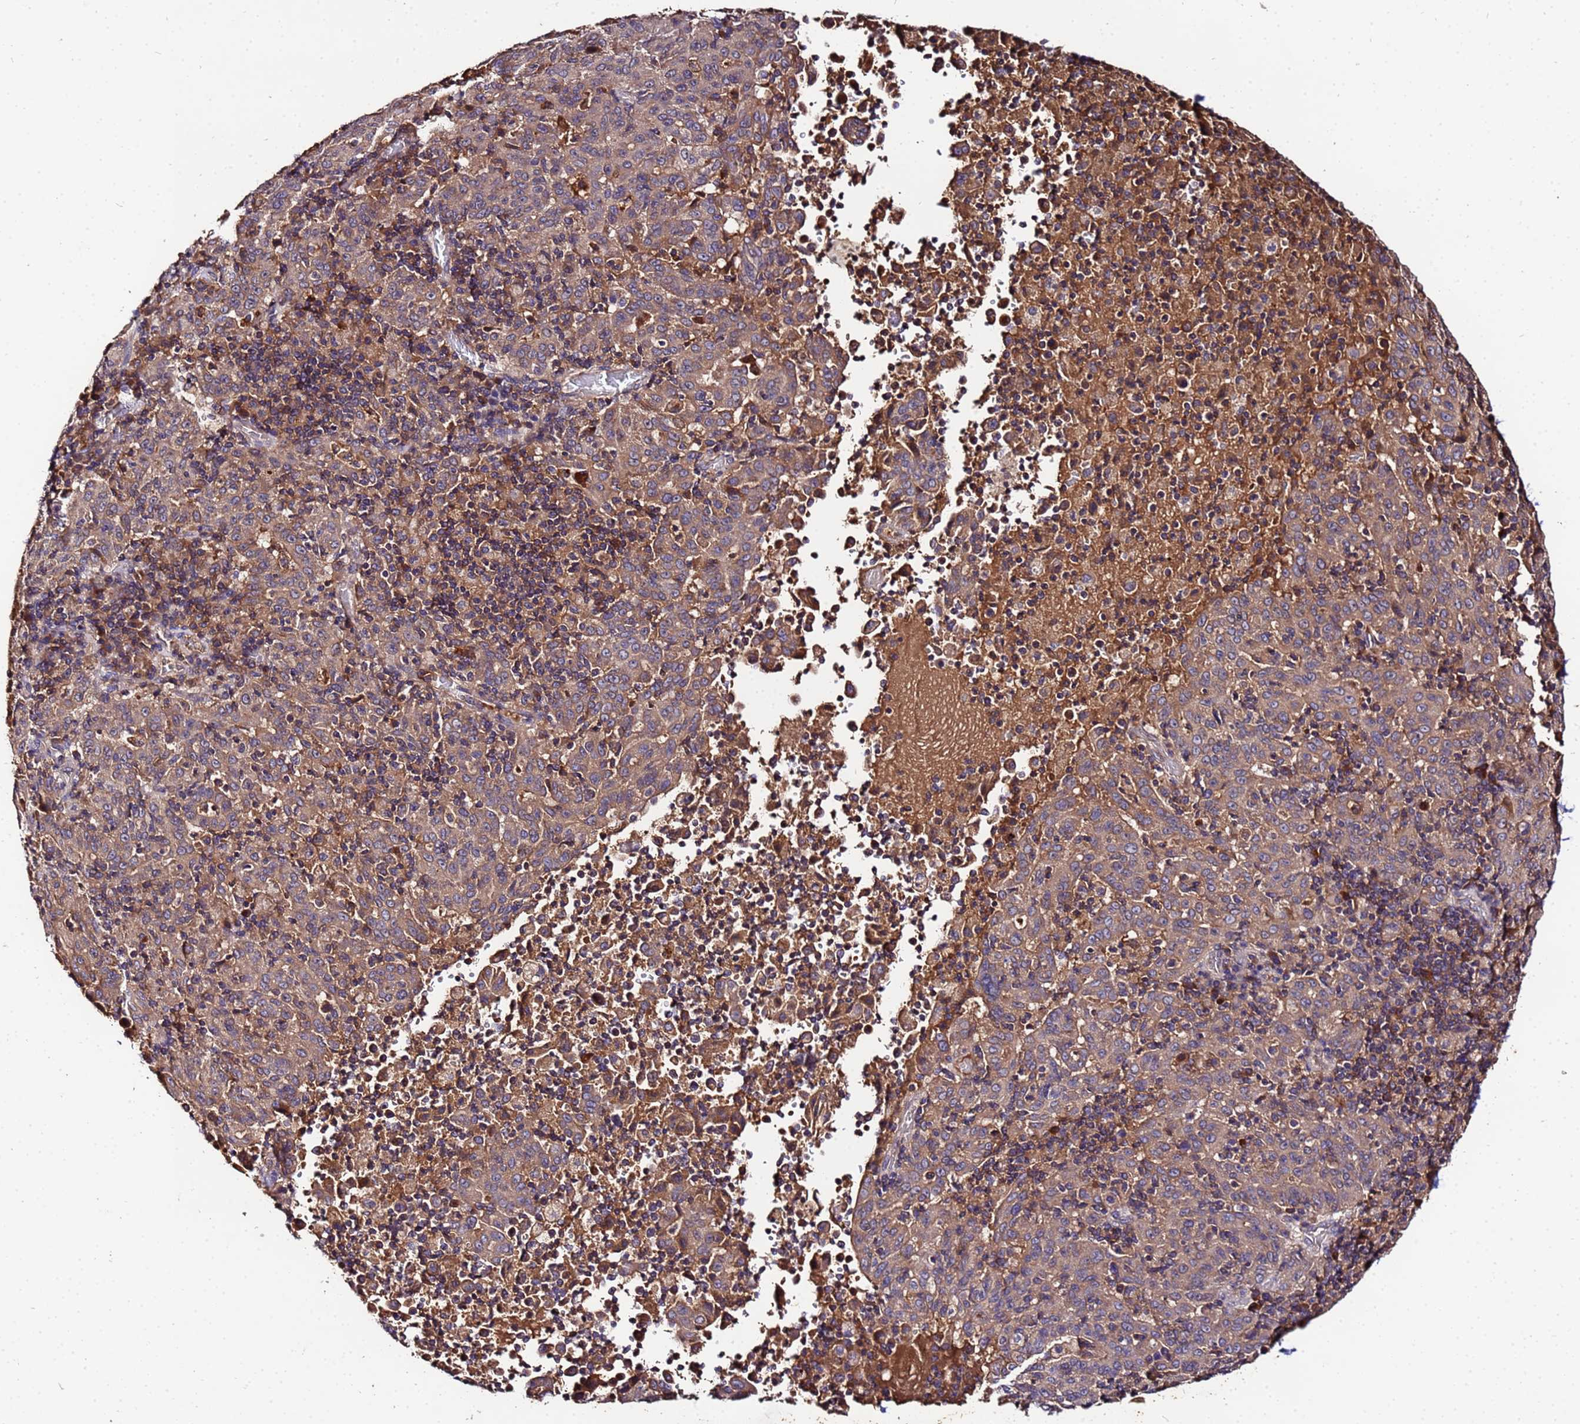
{"staining": {"intensity": "weak", "quantity": ">75%", "location": "cytoplasmic/membranous"}, "tissue": "pancreatic cancer", "cell_type": "Tumor cells", "image_type": "cancer", "snomed": [{"axis": "morphology", "description": "Adenocarcinoma, NOS"}, {"axis": "topography", "description": "Pancreas"}], "caption": "Immunohistochemical staining of adenocarcinoma (pancreatic) displays weak cytoplasmic/membranous protein staining in about >75% of tumor cells. Immunohistochemistry (ihc) stains the protein of interest in brown and the nuclei are stained blue.", "gene": "MTERF1", "patient": {"sex": "male", "age": 63}}